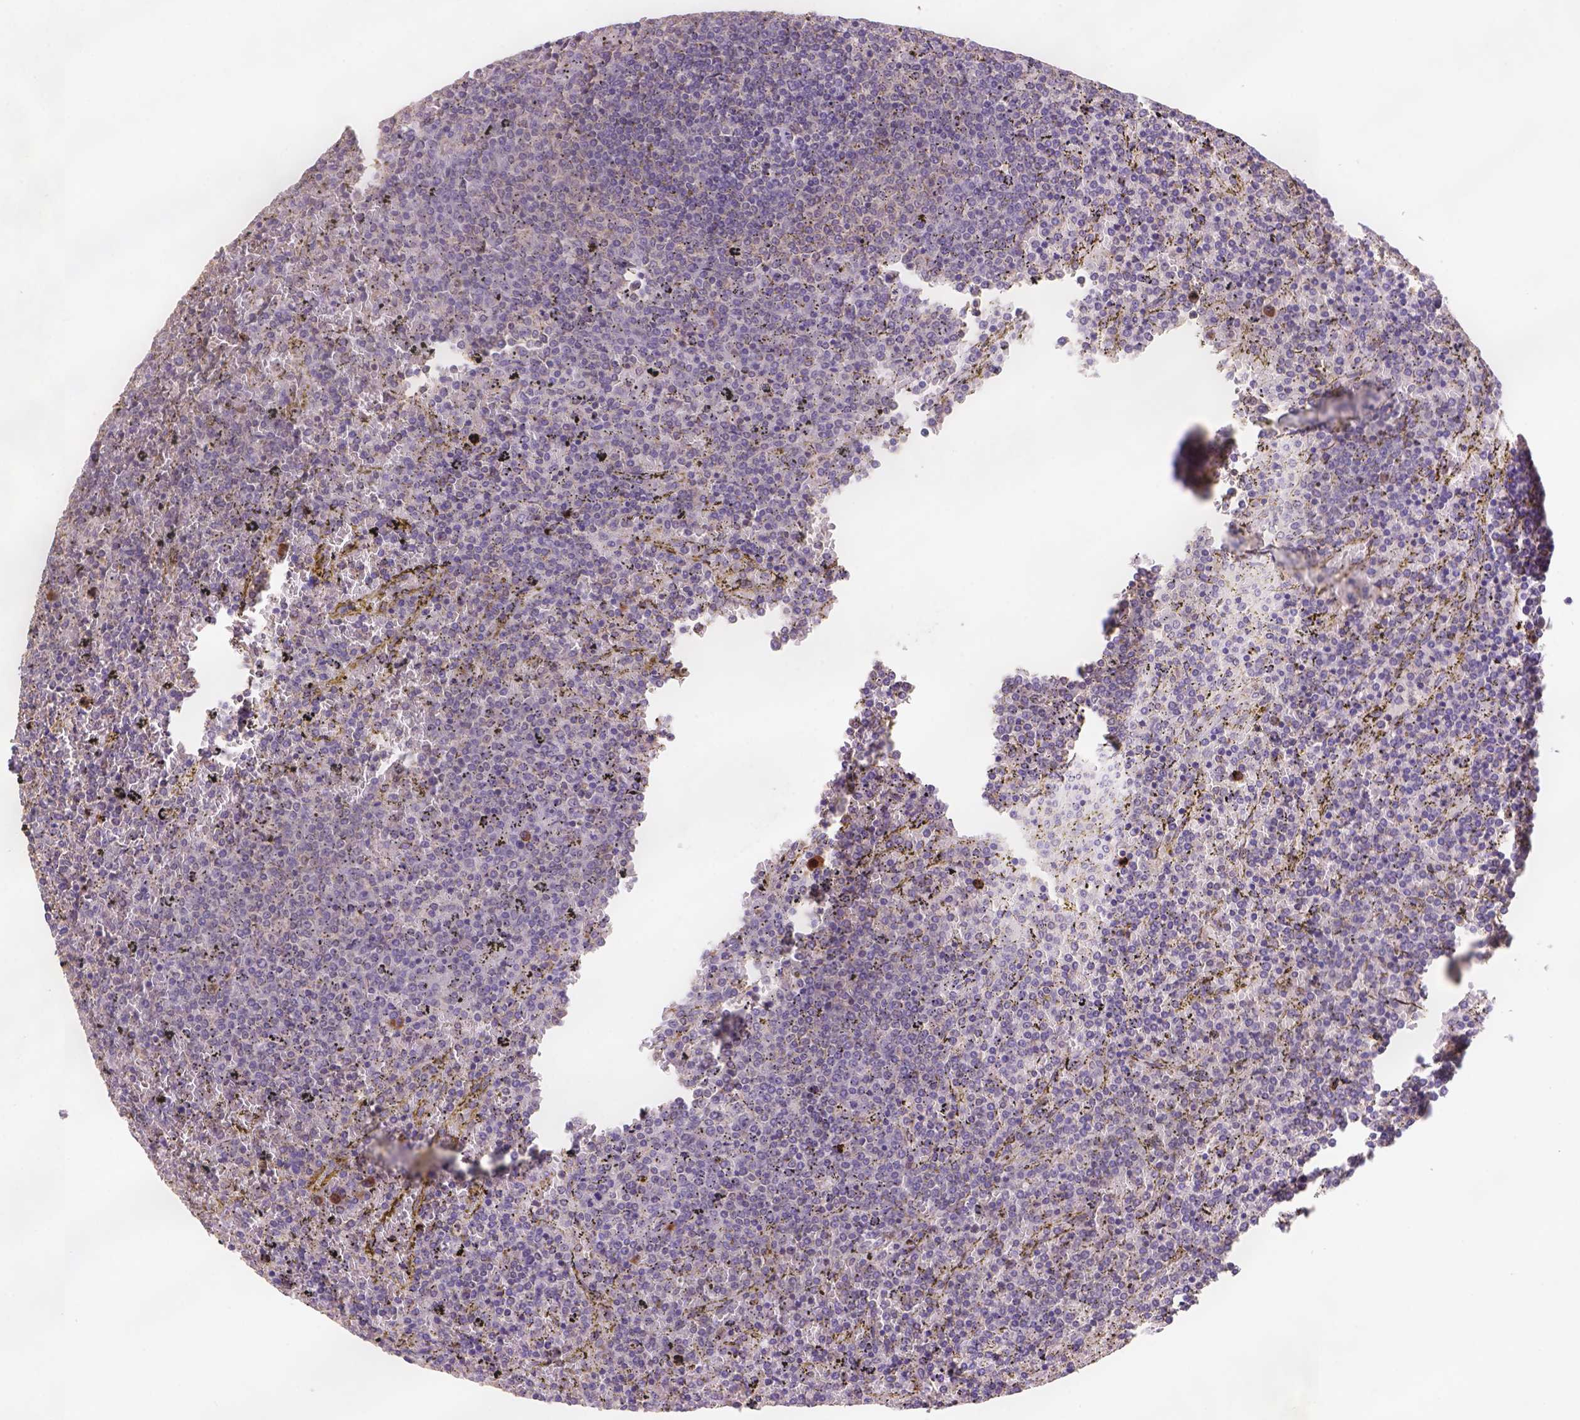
{"staining": {"intensity": "weak", "quantity": "<25%", "location": "cytoplasmic/membranous"}, "tissue": "lymphoma", "cell_type": "Tumor cells", "image_type": "cancer", "snomed": [{"axis": "morphology", "description": "Malignant lymphoma, non-Hodgkin's type, Low grade"}, {"axis": "topography", "description": "Spleen"}], "caption": "There is no significant positivity in tumor cells of malignant lymphoma, non-Hodgkin's type (low-grade).", "gene": "SCML4", "patient": {"sex": "female", "age": 77}}